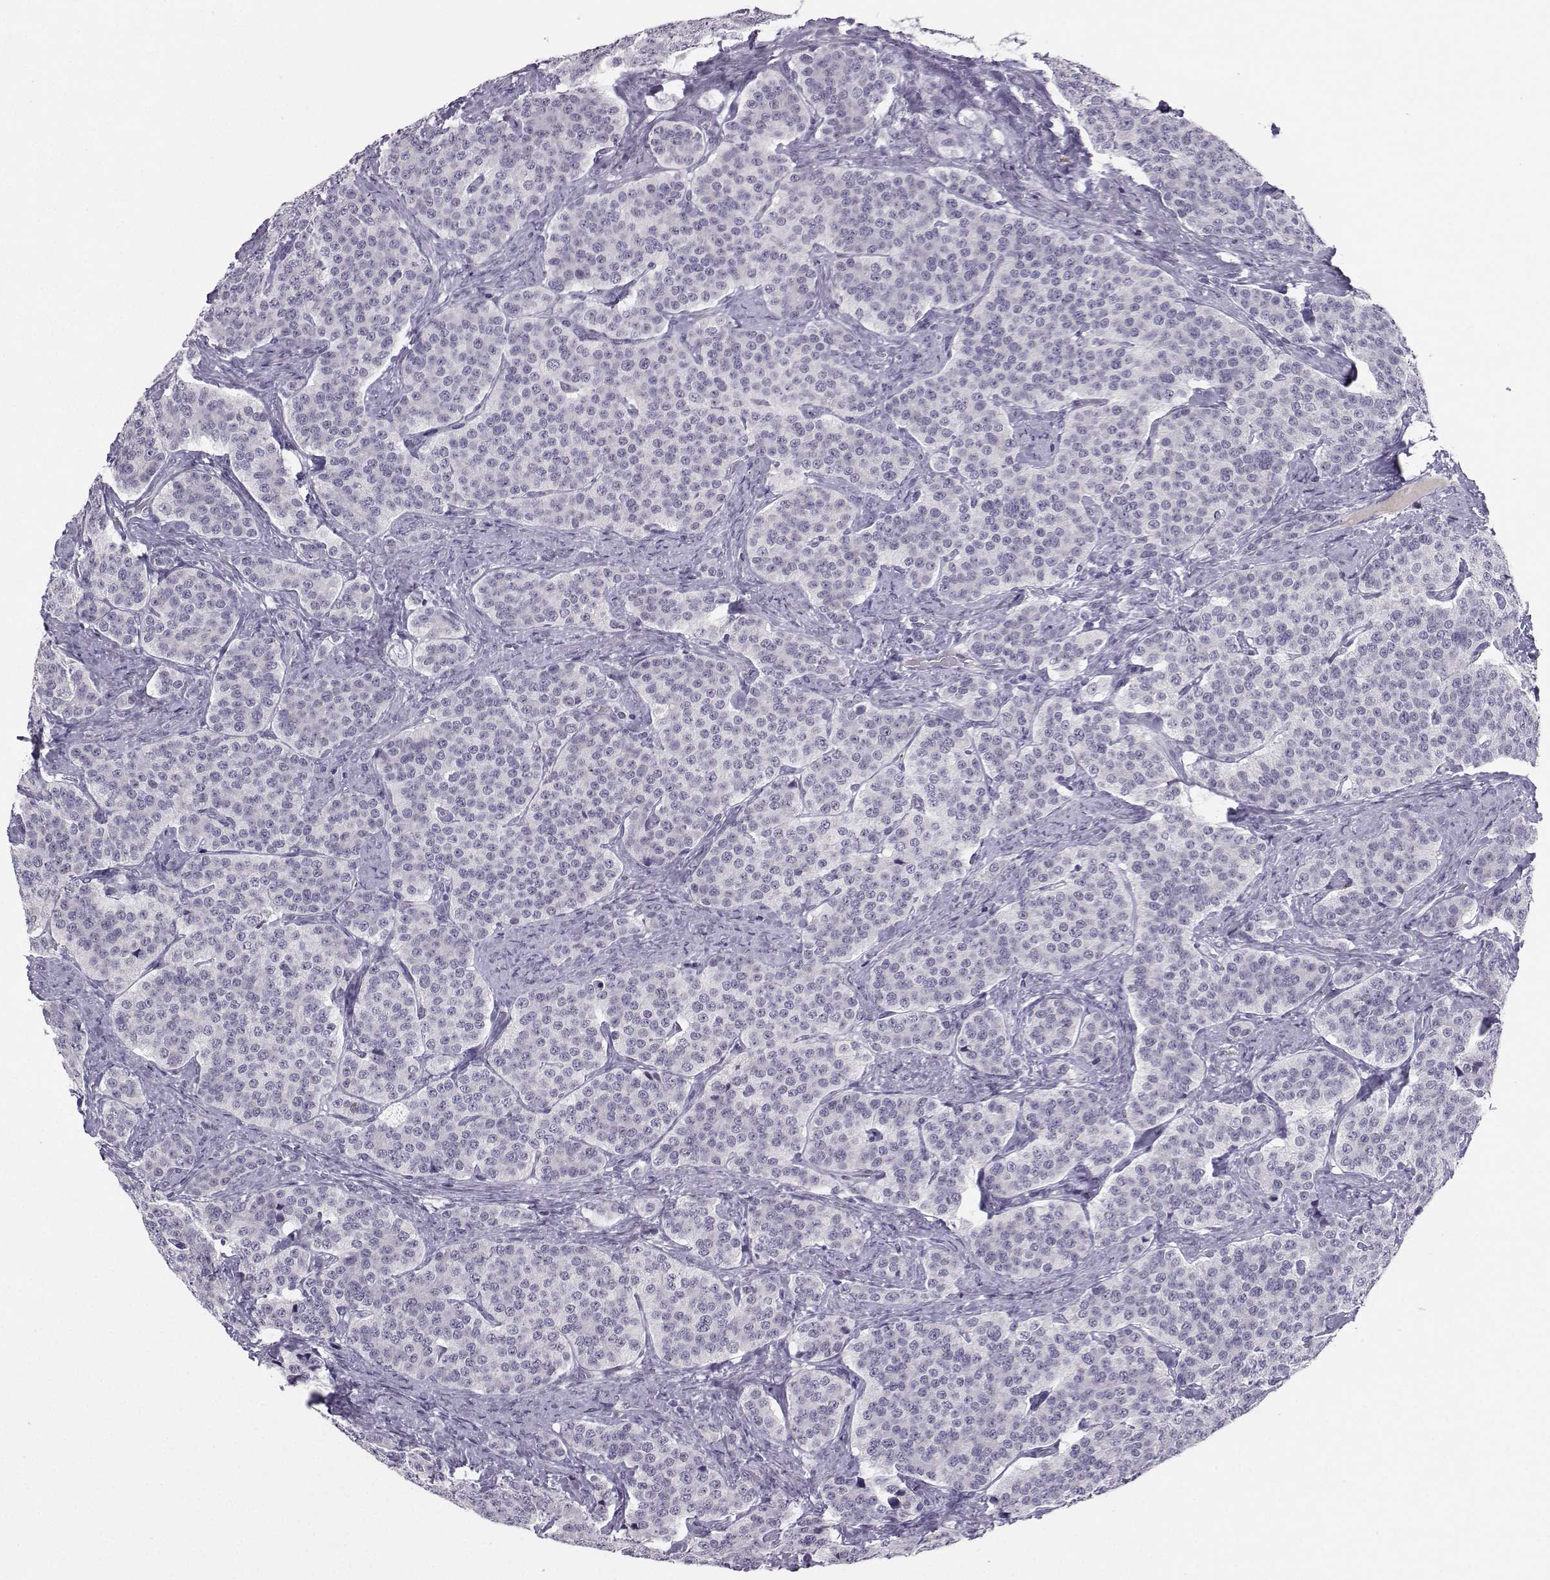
{"staining": {"intensity": "negative", "quantity": "none", "location": "none"}, "tissue": "carcinoid", "cell_type": "Tumor cells", "image_type": "cancer", "snomed": [{"axis": "morphology", "description": "Carcinoid, malignant, NOS"}, {"axis": "topography", "description": "Small intestine"}], "caption": "A histopathology image of human carcinoid is negative for staining in tumor cells. (Stains: DAB IHC with hematoxylin counter stain, Microscopy: brightfield microscopy at high magnification).", "gene": "LHX1", "patient": {"sex": "female", "age": 58}}